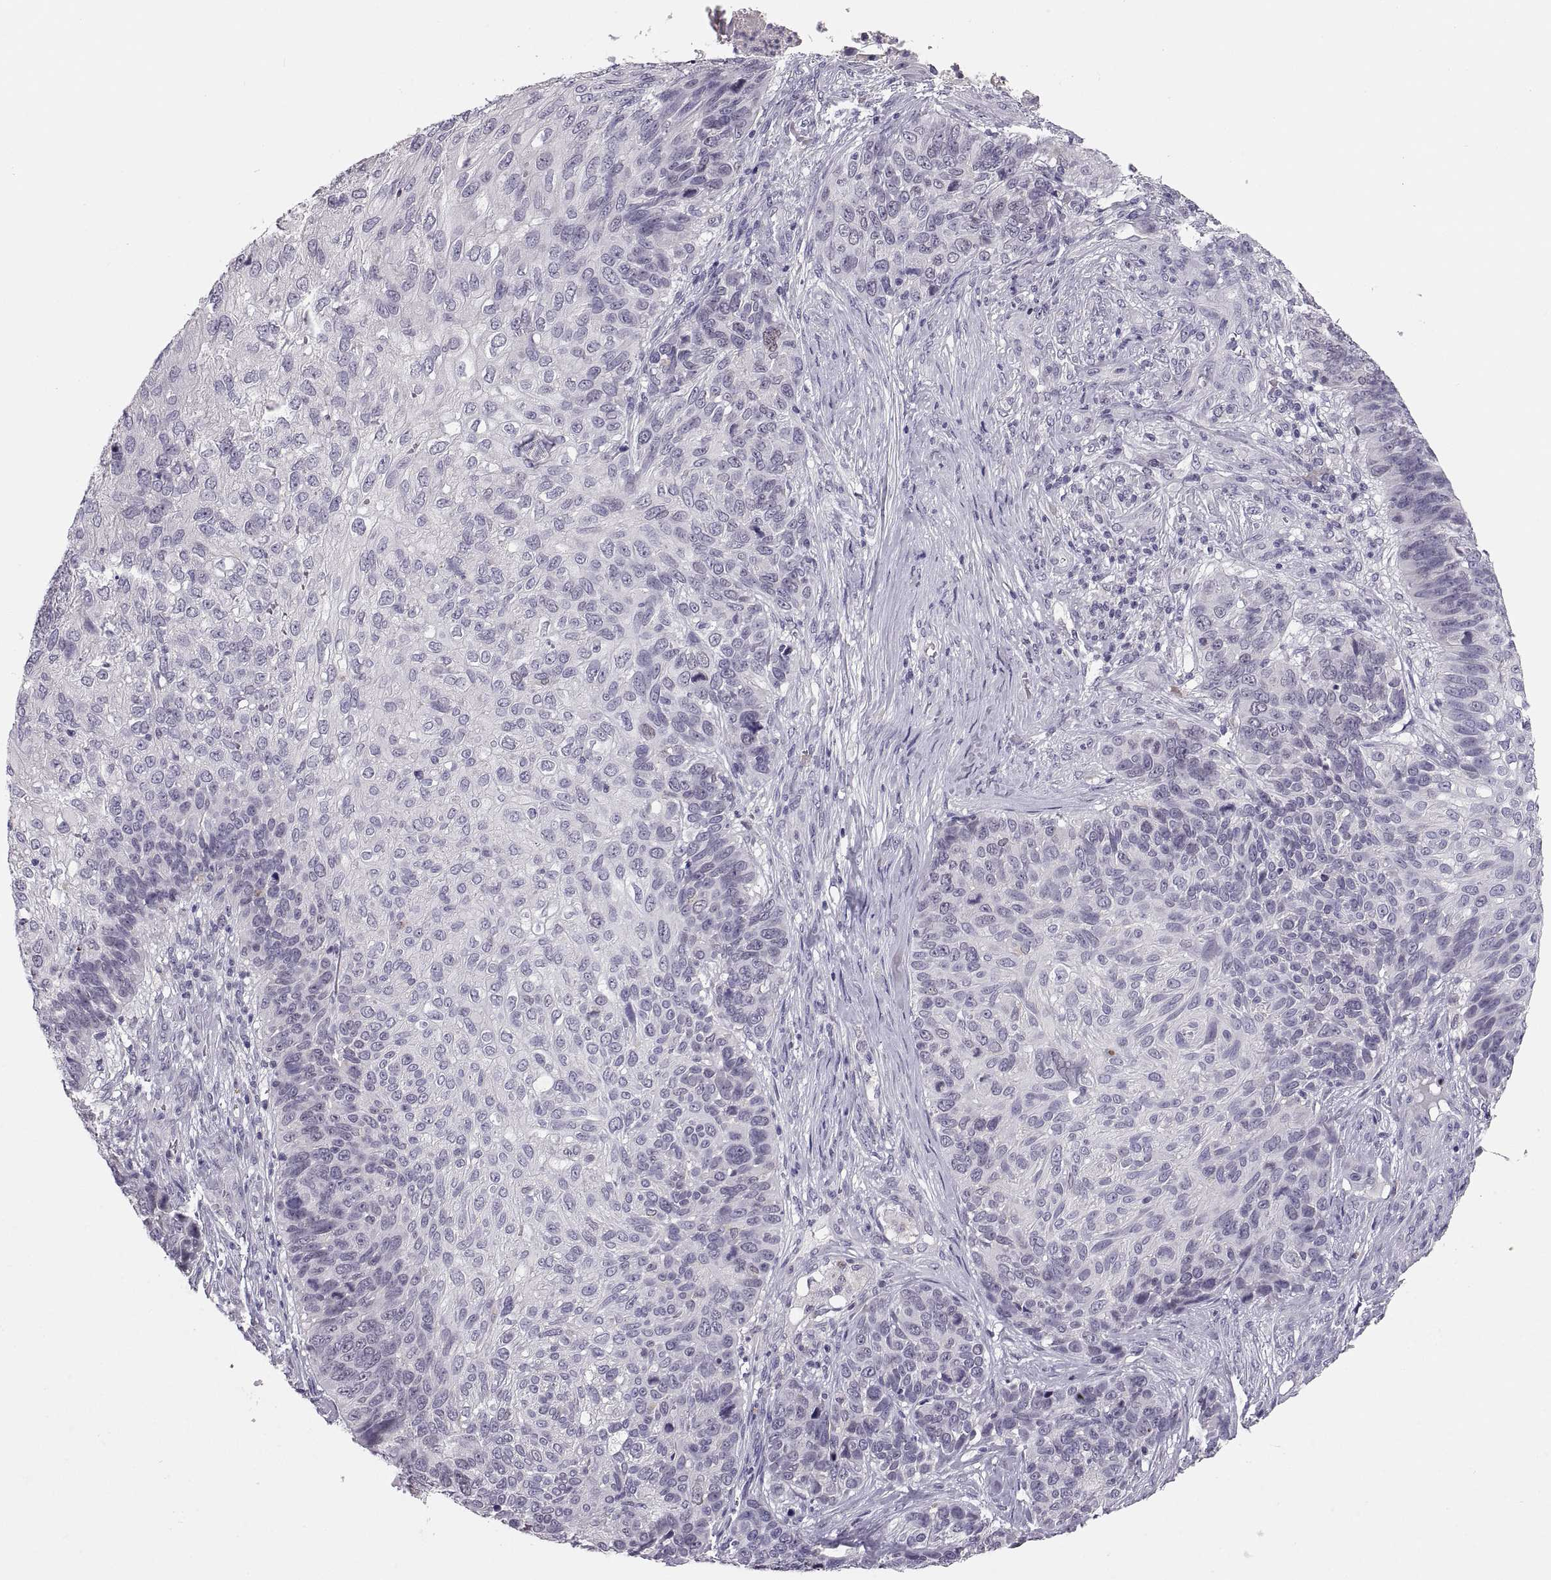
{"staining": {"intensity": "negative", "quantity": "none", "location": "none"}, "tissue": "skin cancer", "cell_type": "Tumor cells", "image_type": "cancer", "snomed": [{"axis": "morphology", "description": "Squamous cell carcinoma, NOS"}, {"axis": "topography", "description": "Skin"}], "caption": "DAB (3,3'-diaminobenzidine) immunohistochemical staining of human skin cancer reveals no significant positivity in tumor cells. (DAB immunohistochemistry (IHC) visualized using brightfield microscopy, high magnification).", "gene": "MAGEB18", "patient": {"sex": "male", "age": 92}}